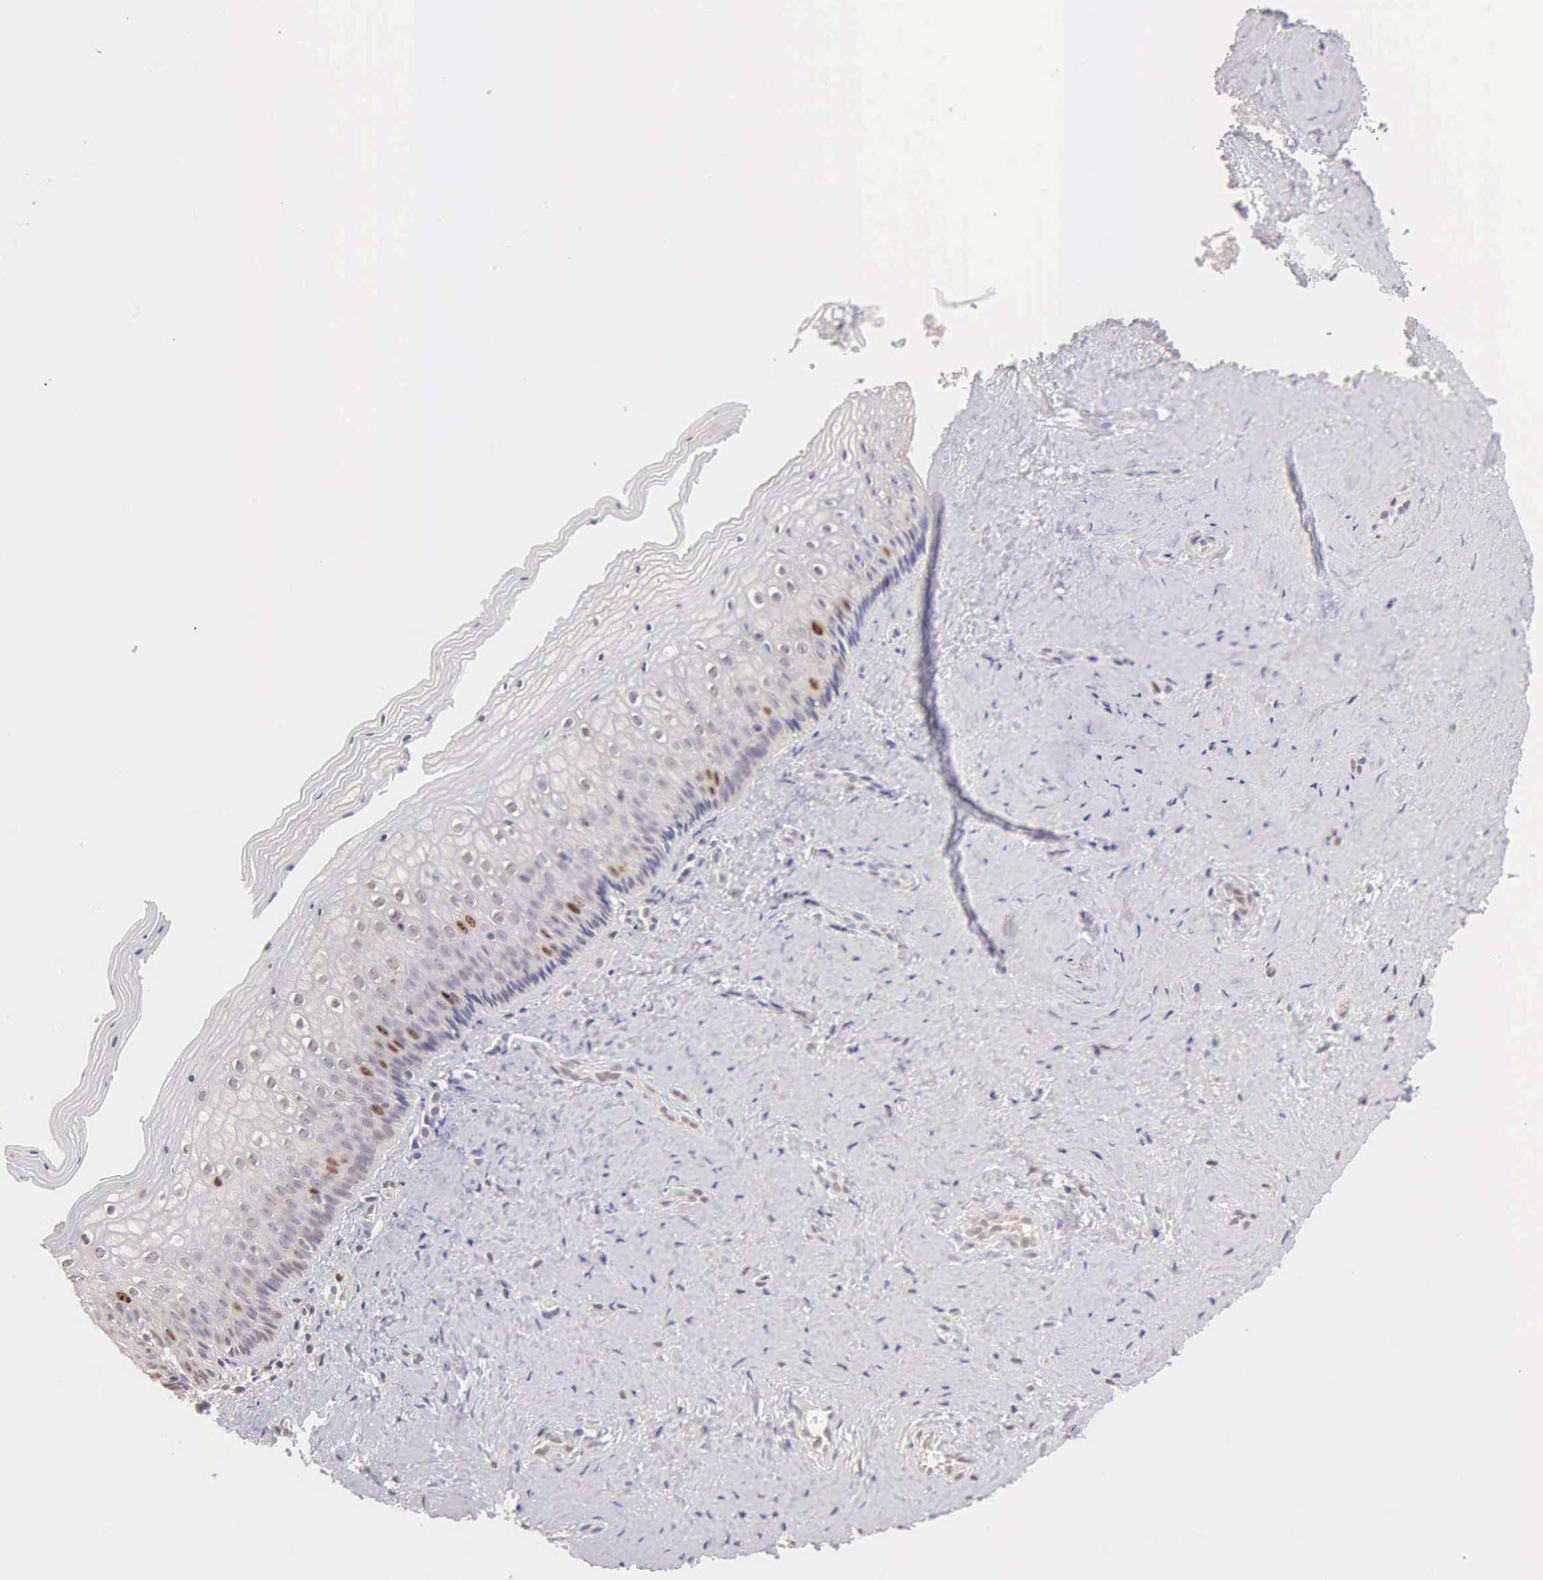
{"staining": {"intensity": "moderate", "quantity": "<25%", "location": "nuclear"}, "tissue": "vagina", "cell_type": "Squamous epithelial cells", "image_type": "normal", "snomed": [{"axis": "morphology", "description": "Normal tissue, NOS"}, {"axis": "topography", "description": "Vagina"}], "caption": "High-power microscopy captured an immunohistochemistry (IHC) micrograph of normal vagina, revealing moderate nuclear expression in about <25% of squamous epithelial cells. (Stains: DAB in brown, nuclei in blue, Microscopy: brightfield microscopy at high magnification).", "gene": "MKI67", "patient": {"sex": "female", "age": 46}}